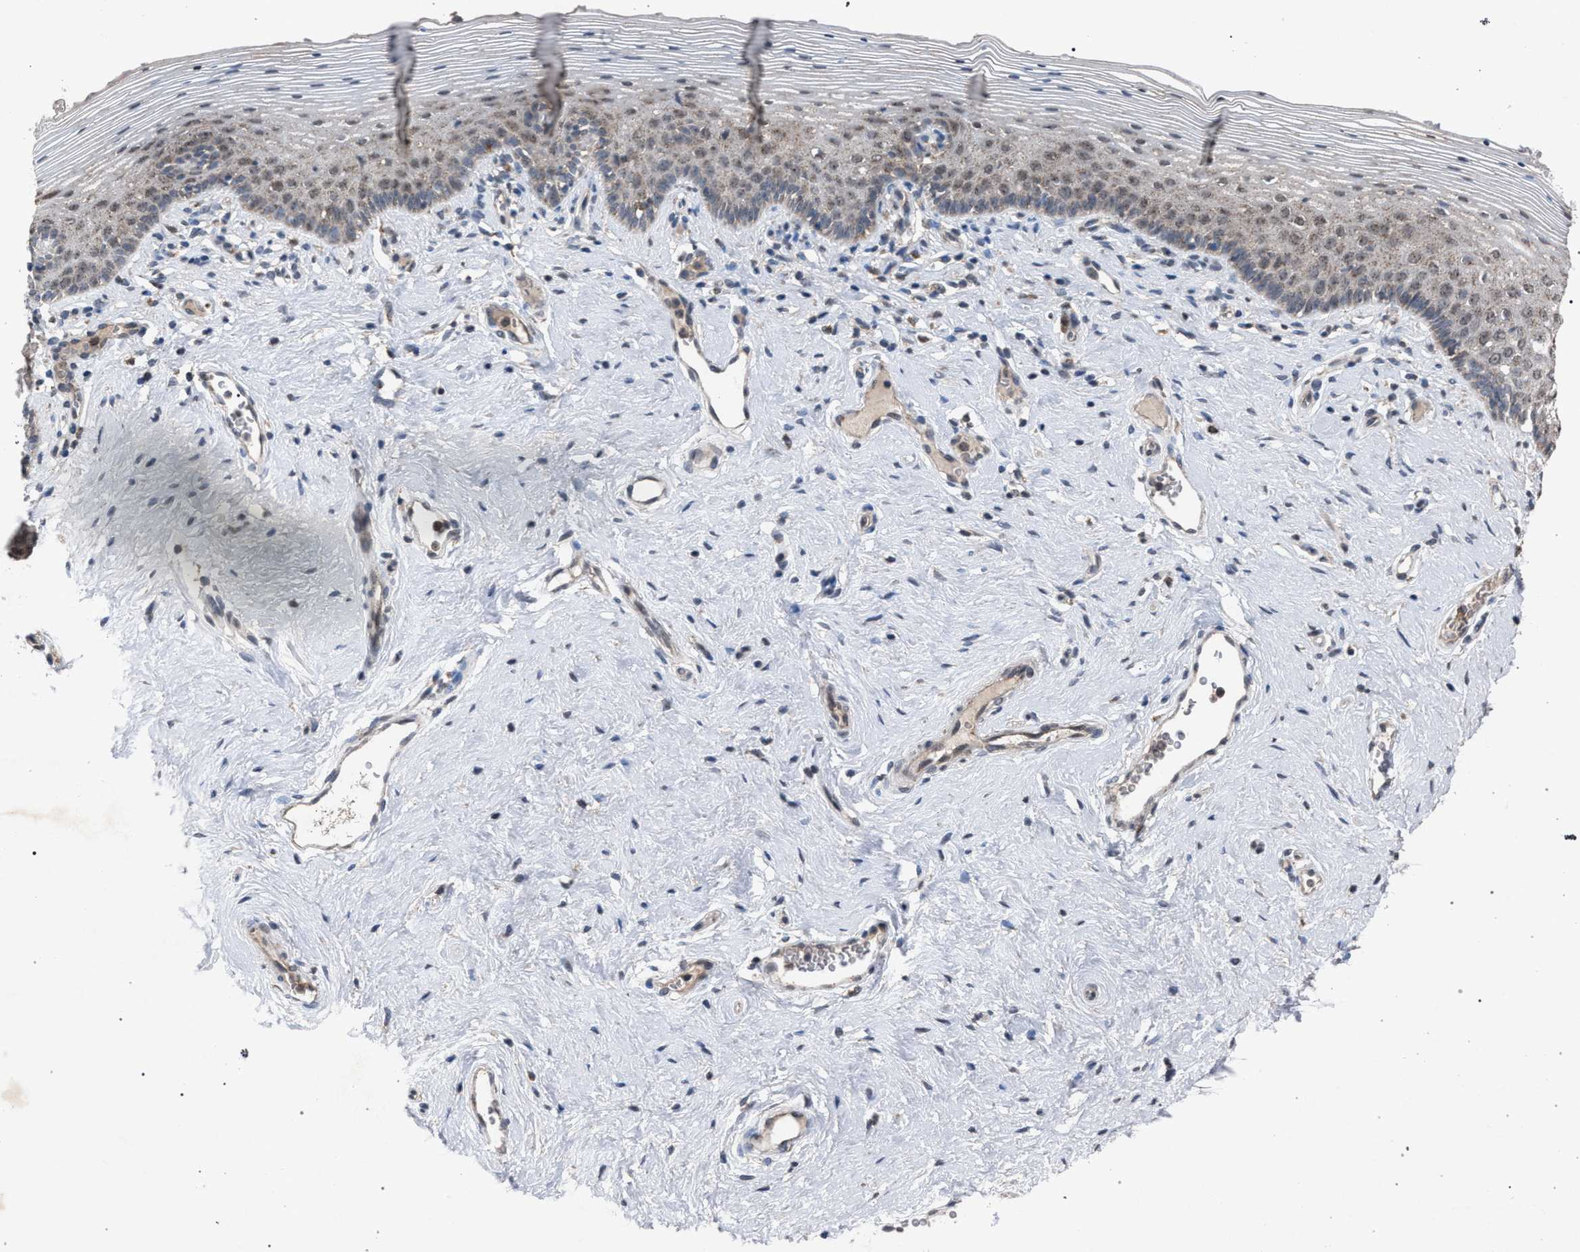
{"staining": {"intensity": "weak", "quantity": "<25%", "location": "cytoplasmic/membranous"}, "tissue": "vagina", "cell_type": "Squamous epithelial cells", "image_type": "normal", "snomed": [{"axis": "morphology", "description": "Normal tissue, NOS"}, {"axis": "topography", "description": "Vagina"}], "caption": "This photomicrograph is of benign vagina stained with immunohistochemistry (IHC) to label a protein in brown with the nuclei are counter-stained blue. There is no expression in squamous epithelial cells.", "gene": "HSD17B4", "patient": {"sex": "female", "age": 32}}